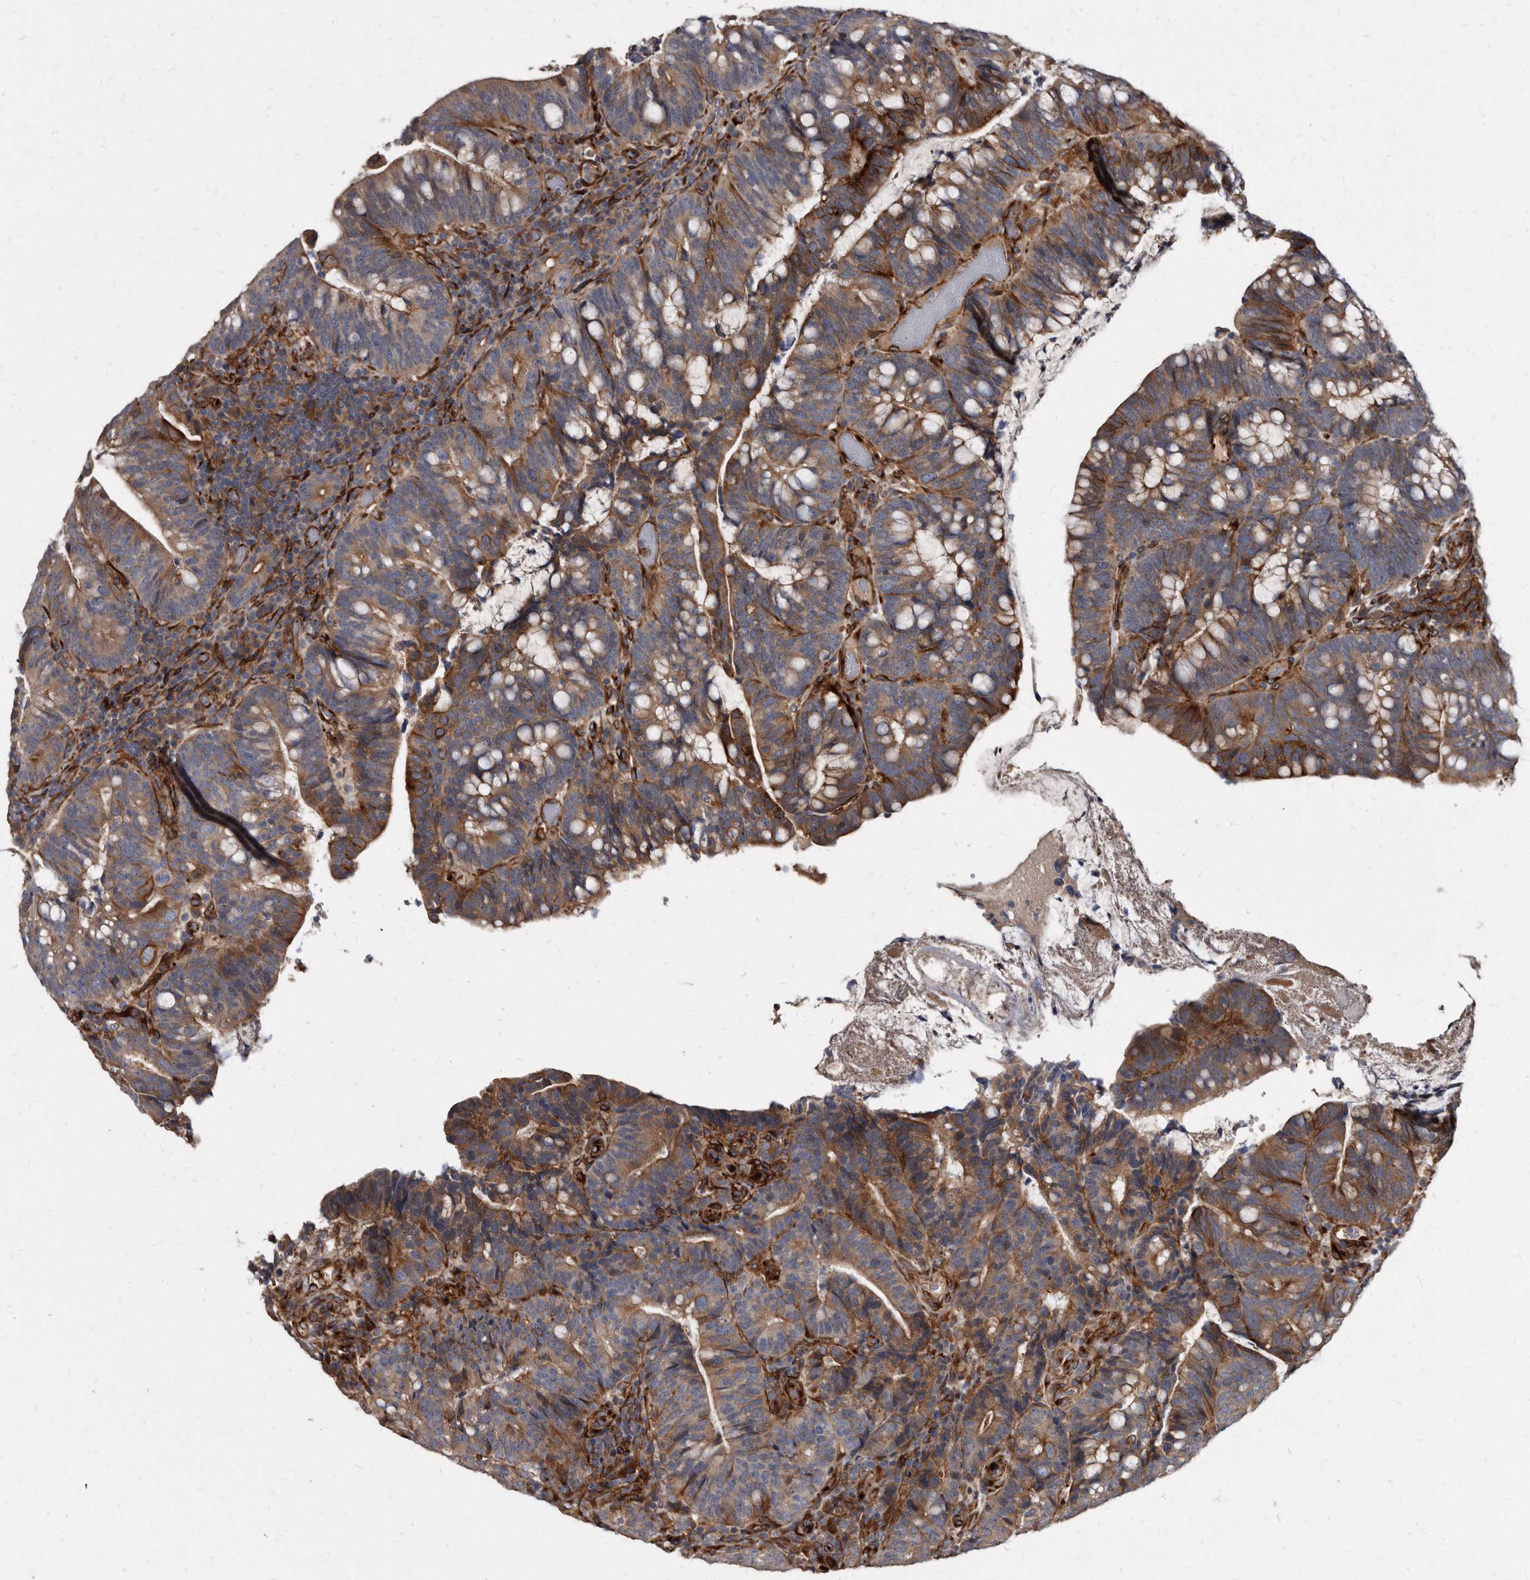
{"staining": {"intensity": "strong", "quantity": ">75%", "location": "cytoplasmic/membranous"}, "tissue": "colorectal cancer", "cell_type": "Tumor cells", "image_type": "cancer", "snomed": [{"axis": "morphology", "description": "Adenocarcinoma, NOS"}, {"axis": "topography", "description": "Colon"}], "caption": "Protein expression analysis of colorectal cancer (adenocarcinoma) demonstrates strong cytoplasmic/membranous expression in about >75% of tumor cells. Using DAB (brown) and hematoxylin (blue) stains, captured at high magnification using brightfield microscopy.", "gene": "KCTD20", "patient": {"sex": "female", "age": 66}}